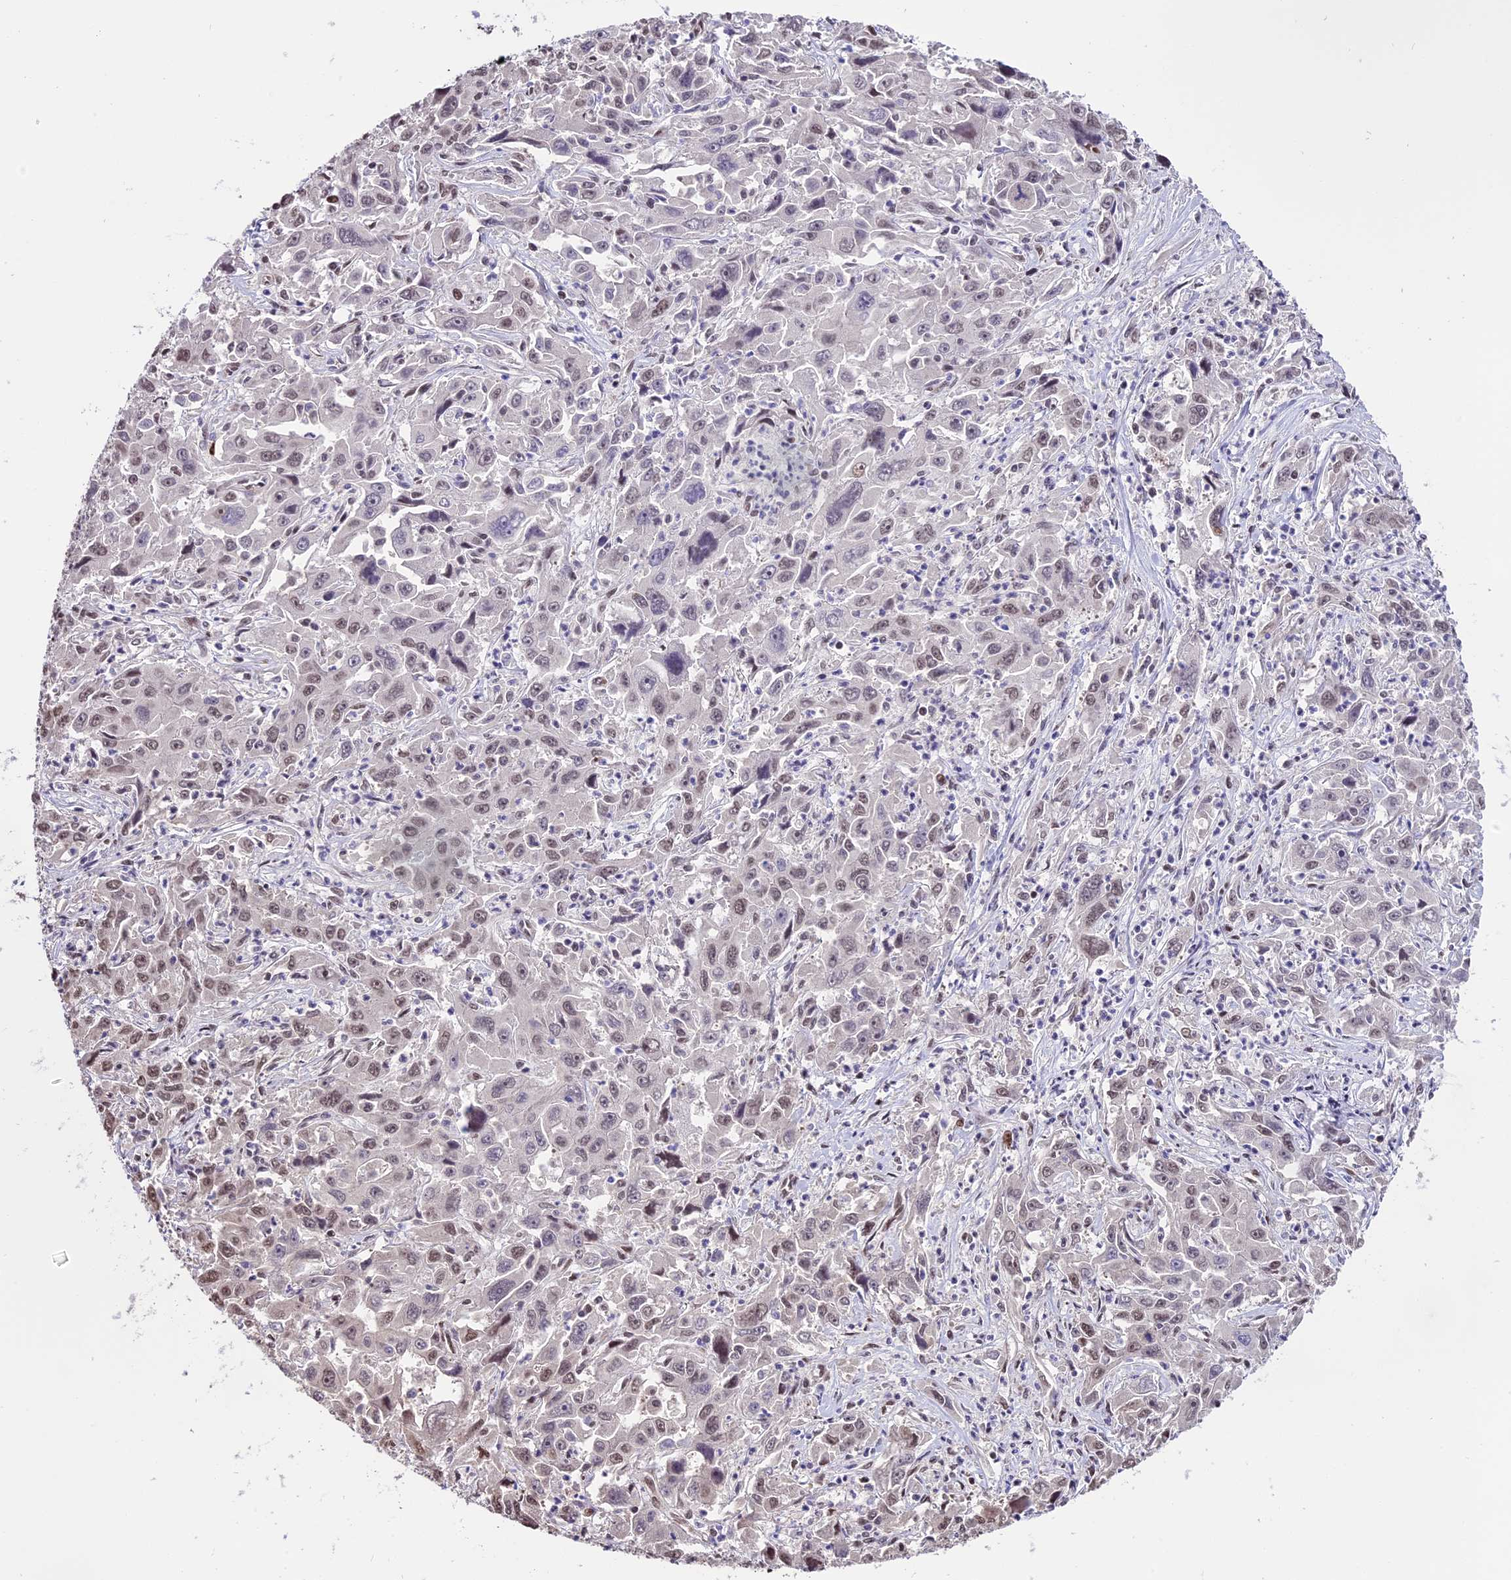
{"staining": {"intensity": "weak", "quantity": "<25%", "location": "nuclear"}, "tissue": "liver cancer", "cell_type": "Tumor cells", "image_type": "cancer", "snomed": [{"axis": "morphology", "description": "Carcinoma, Hepatocellular, NOS"}, {"axis": "topography", "description": "Liver"}], "caption": "Immunohistochemistry photomicrograph of human liver hepatocellular carcinoma stained for a protein (brown), which displays no staining in tumor cells. The staining is performed using DAB (3,3'-diaminobenzidine) brown chromogen with nuclei counter-stained in using hematoxylin.", "gene": "POLR3E", "patient": {"sex": "male", "age": 63}}